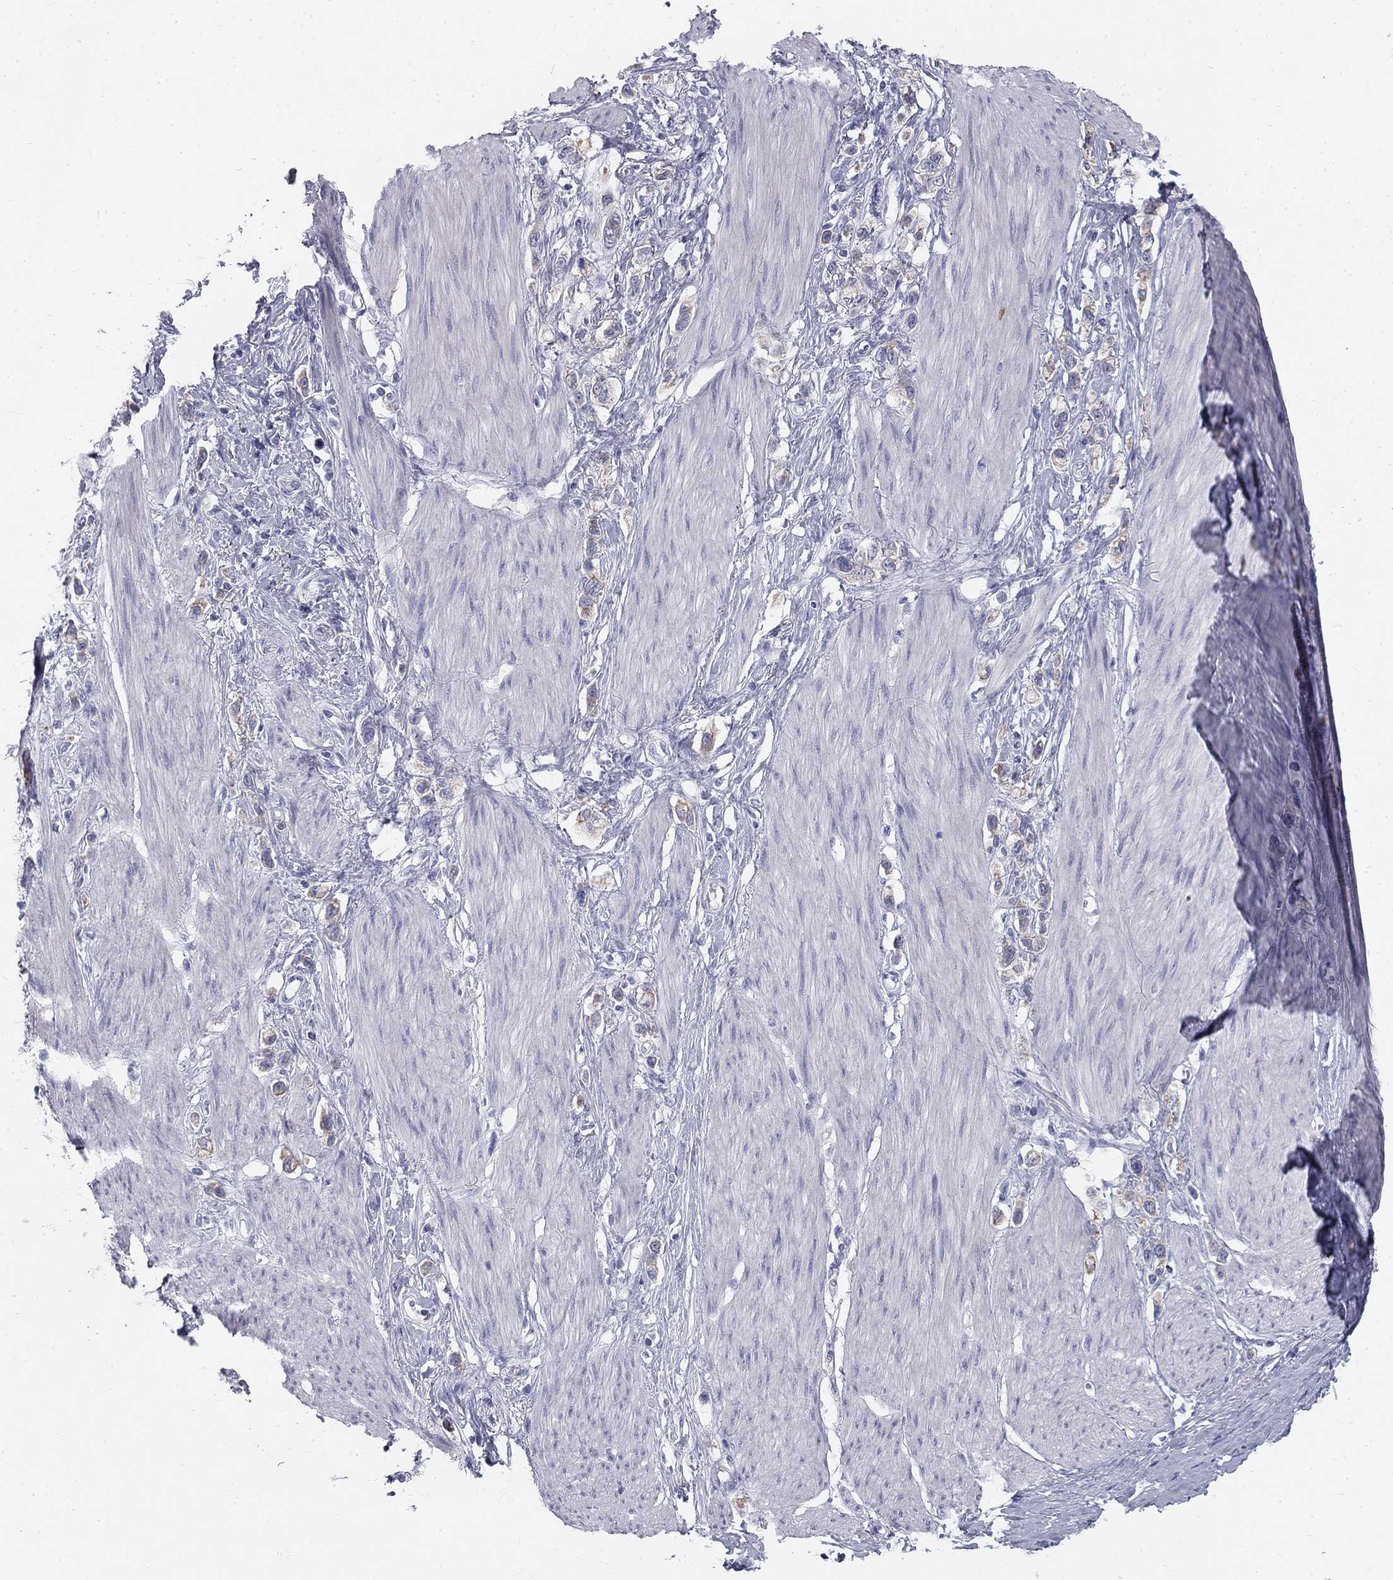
{"staining": {"intensity": "negative", "quantity": "none", "location": "none"}, "tissue": "stomach cancer", "cell_type": "Tumor cells", "image_type": "cancer", "snomed": [{"axis": "morphology", "description": "Normal tissue, NOS"}, {"axis": "morphology", "description": "Adenocarcinoma, NOS"}, {"axis": "morphology", "description": "Adenocarcinoma, High grade"}, {"axis": "topography", "description": "Stomach, upper"}, {"axis": "topography", "description": "Stomach"}], "caption": "This is a photomicrograph of immunohistochemistry staining of high-grade adenocarcinoma (stomach), which shows no staining in tumor cells. The staining was performed using DAB (3,3'-diaminobenzidine) to visualize the protein expression in brown, while the nuclei were stained in blue with hematoxylin (Magnification: 20x).", "gene": "SULT2B1", "patient": {"sex": "female", "age": 65}}